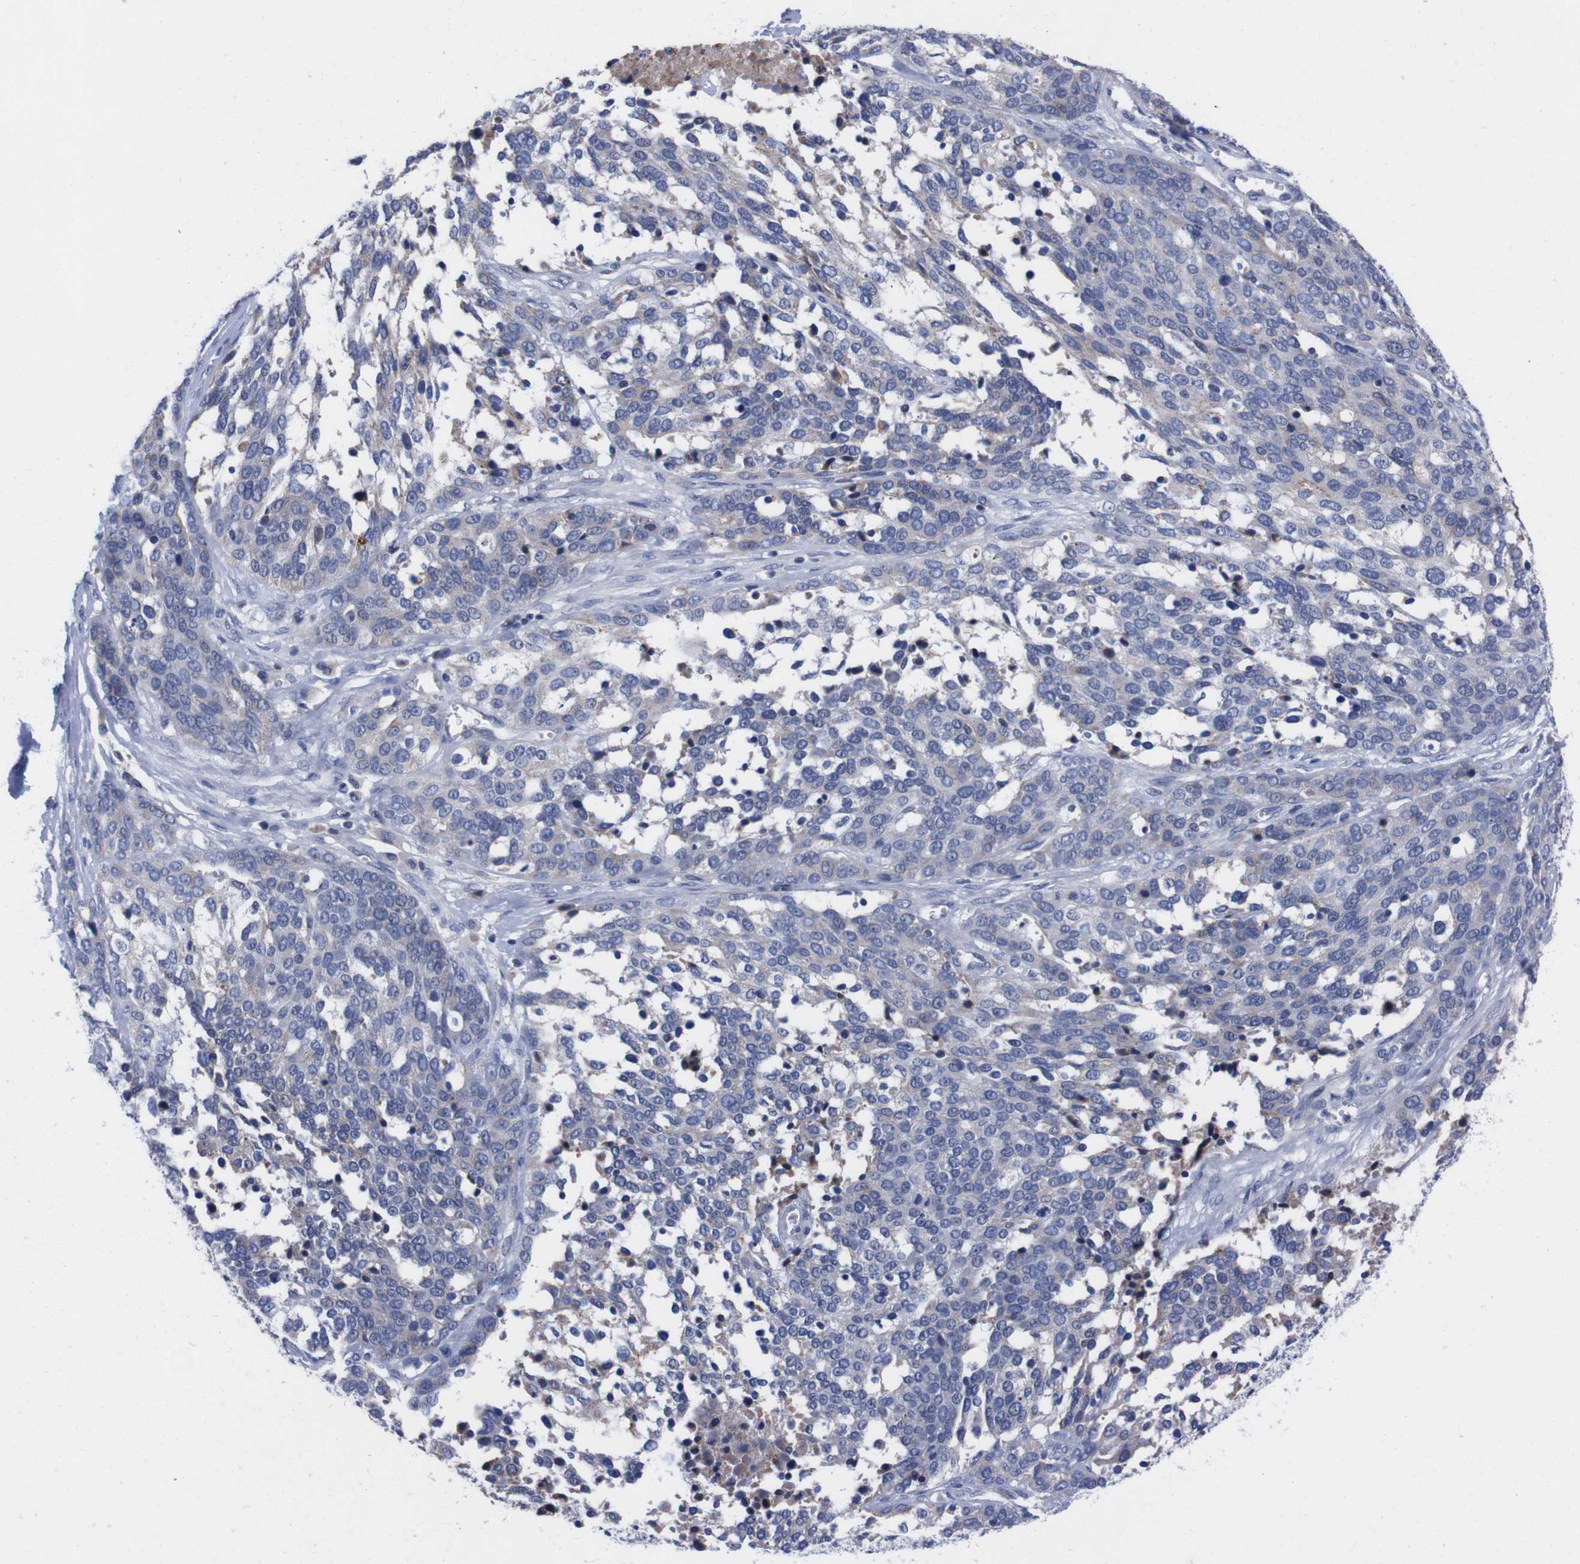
{"staining": {"intensity": "negative", "quantity": "none", "location": "none"}, "tissue": "ovarian cancer", "cell_type": "Tumor cells", "image_type": "cancer", "snomed": [{"axis": "morphology", "description": "Cystadenocarcinoma, serous, NOS"}, {"axis": "topography", "description": "Ovary"}], "caption": "The histopathology image displays no significant staining in tumor cells of serous cystadenocarcinoma (ovarian).", "gene": "FAM210A", "patient": {"sex": "female", "age": 44}}